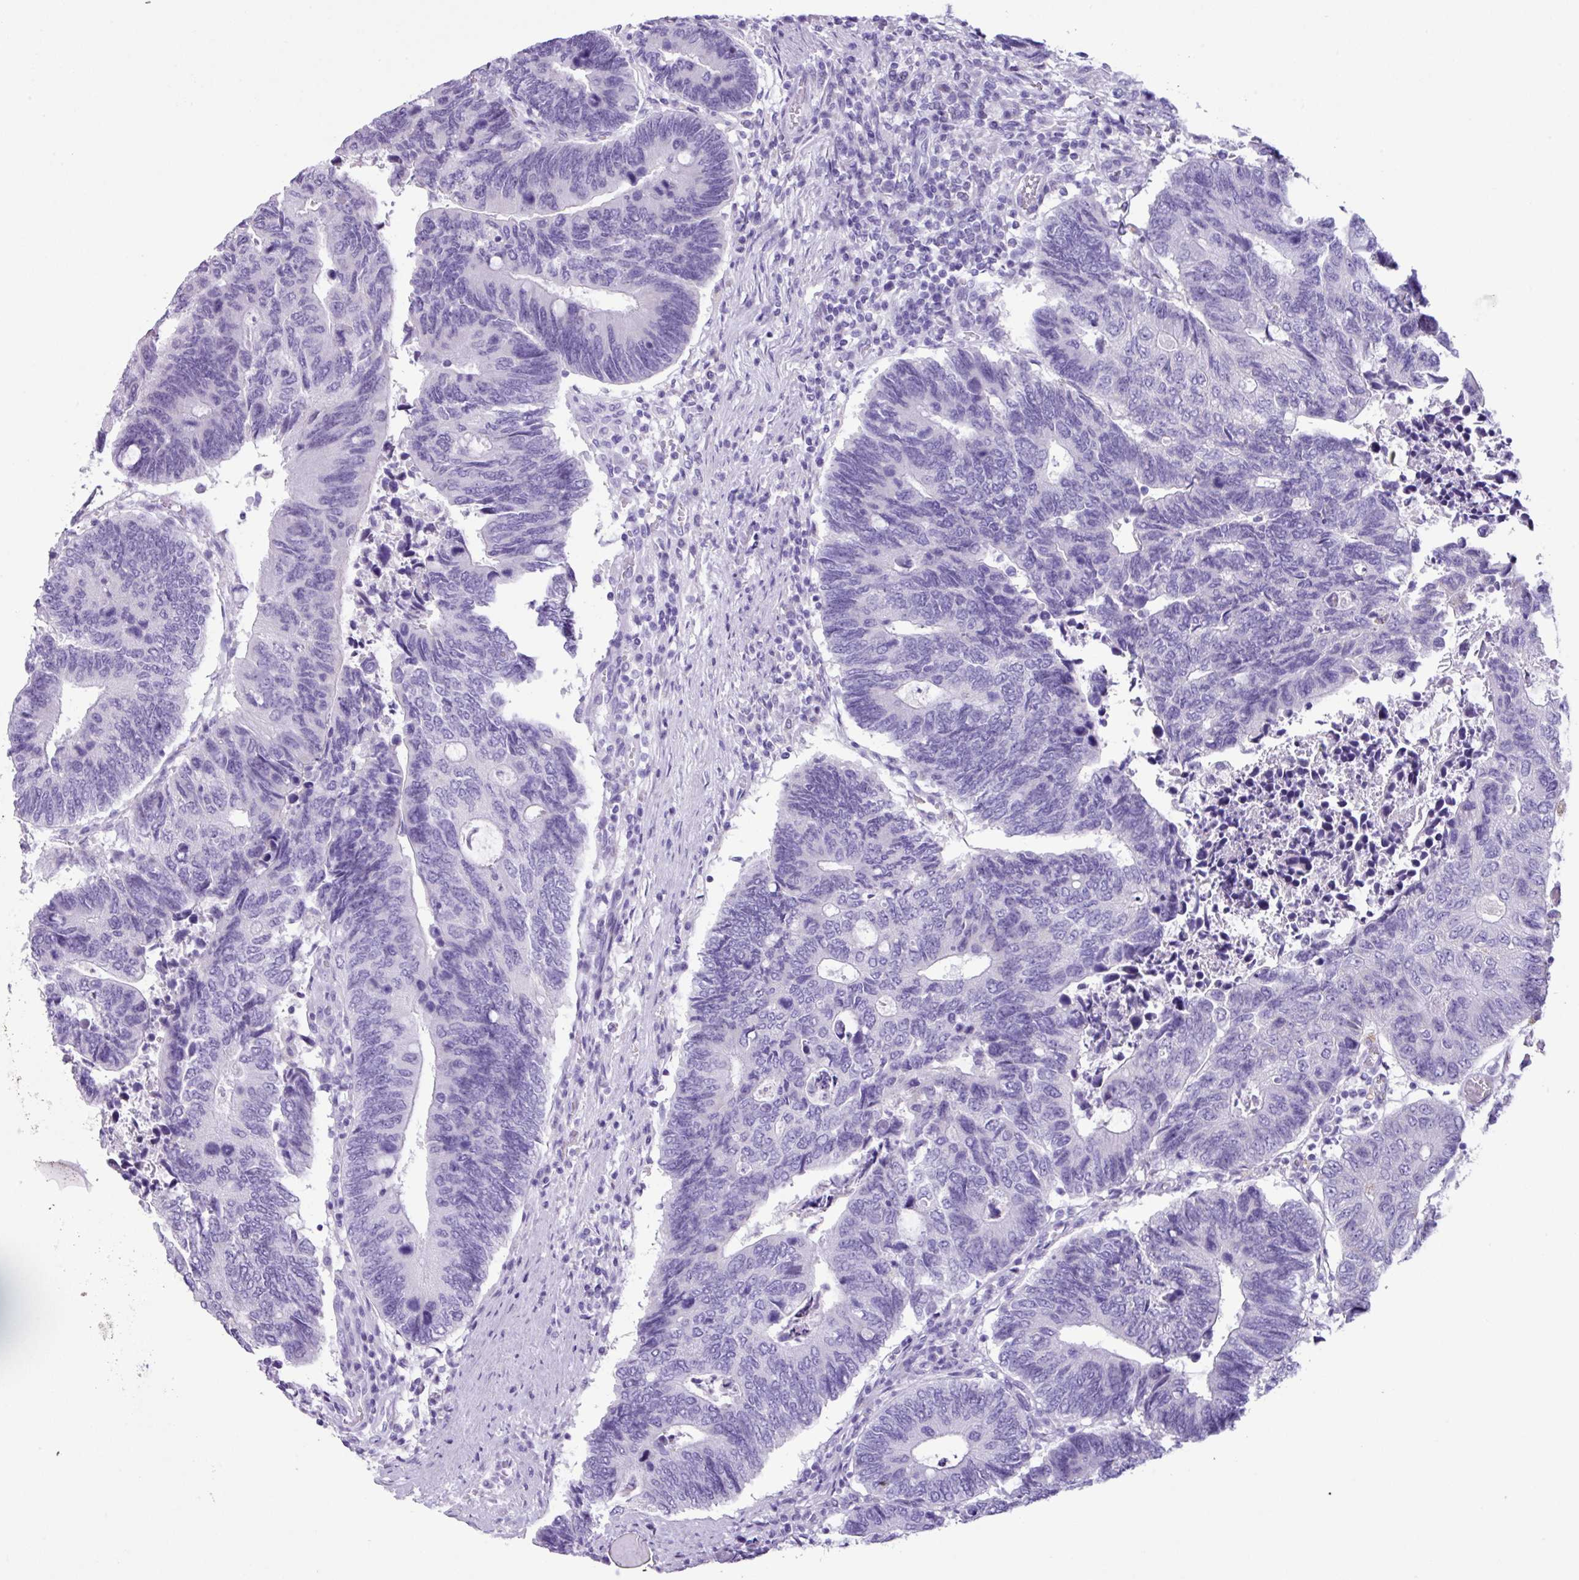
{"staining": {"intensity": "negative", "quantity": "none", "location": "none"}, "tissue": "colorectal cancer", "cell_type": "Tumor cells", "image_type": "cancer", "snomed": [{"axis": "morphology", "description": "Adenocarcinoma, NOS"}, {"axis": "topography", "description": "Colon"}], "caption": "Protein analysis of colorectal cancer (adenocarcinoma) displays no significant staining in tumor cells.", "gene": "AGO3", "patient": {"sex": "male", "age": 87}}